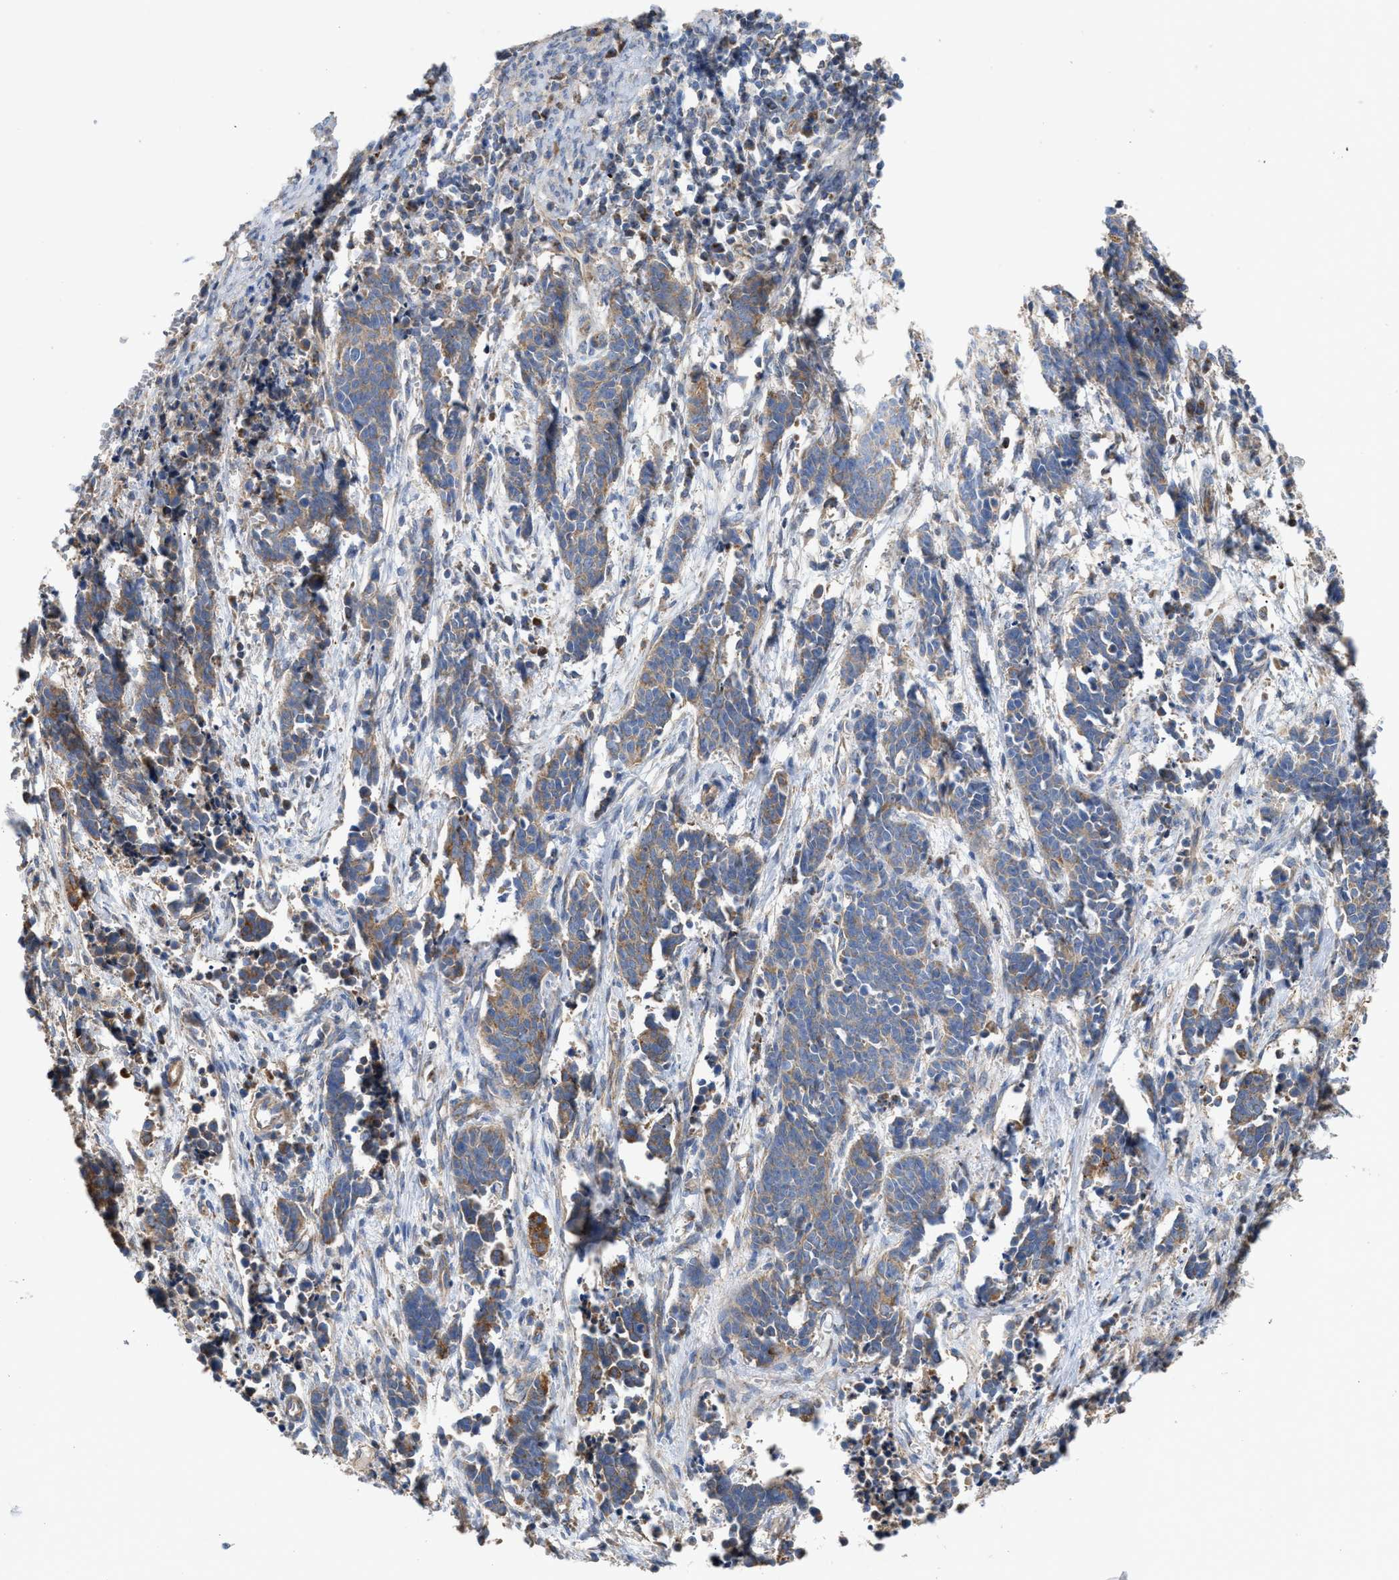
{"staining": {"intensity": "moderate", "quantity": "25%-75%", "location": "cytoplasmic/membranous"}, "tissue": "cervical cancer", "cell_type": "Tumor cells", "image_type": "cancer", "snomed": [{"axis": "morphology", "description": "Squamous cell carcinoma, NOS"}, {"axis": "topography", "description": "Cervix"}], "caption": "Protein analysis of cervical cancer (squamous cell carcinoma) tissue demonstrates moderate cytoplasmic/membranous positivity in about 25%-75% of tumor cells. Immunohistochemistry stains the protein in brown and the nuclei are stained blue.", "gene": "OXSM", "patient": {"sex": "female", "age": 35}}